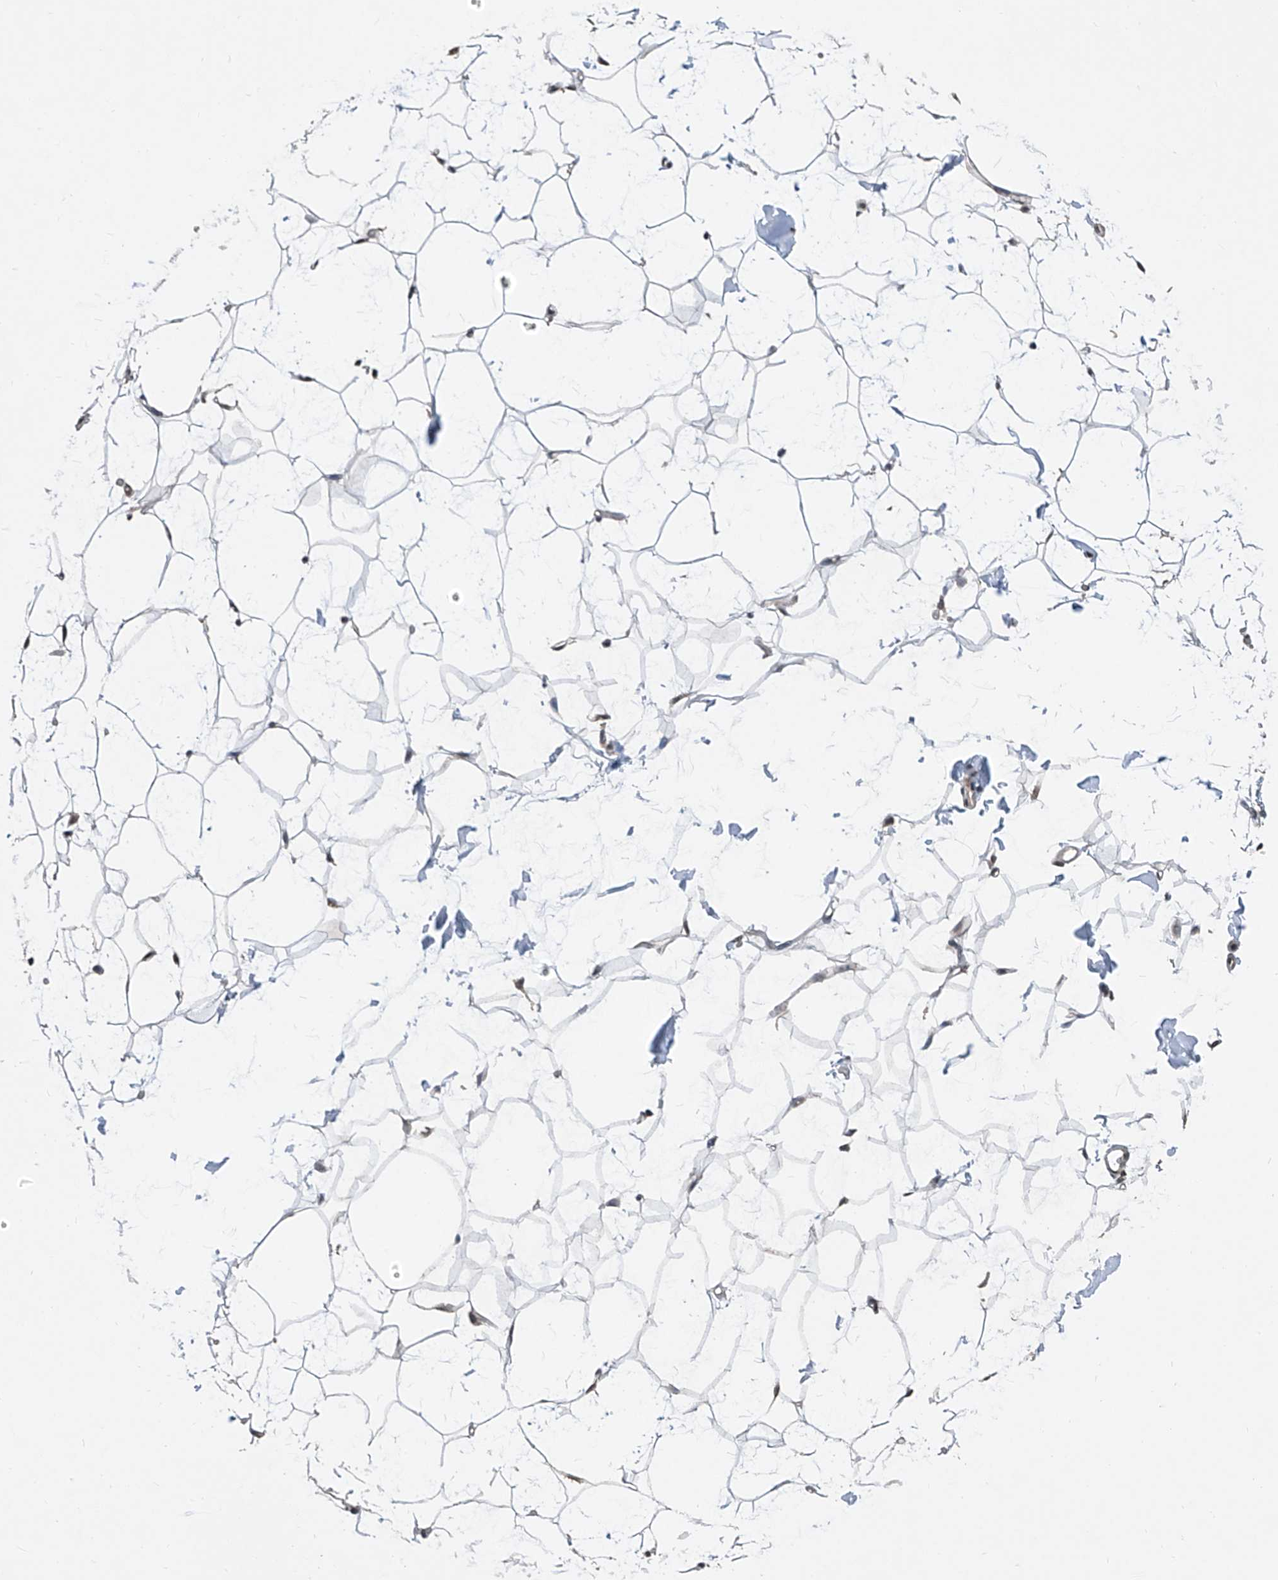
{"staining": {"intensity": "negative", "quantity": "none", "location": "none"}, "tissue": "adipose tissue", "cell_type": "Adipocytes", "image_type": "normal", "snomed": [{"axis": "morphology", "description": "Normal tissue, NOS"}, {"axis": "topography", "description": "Breast"}], "caption": "Unremarkable adipose tissue was stained to show a protein in brown. There is no significant positivity in adipocytes. (DAB (3,3'-diaminobenzidine) immunohistochemistry (IHC), high magnification).", "gene": "CETN1", "patient": {"sex": "female", "age": 23}}